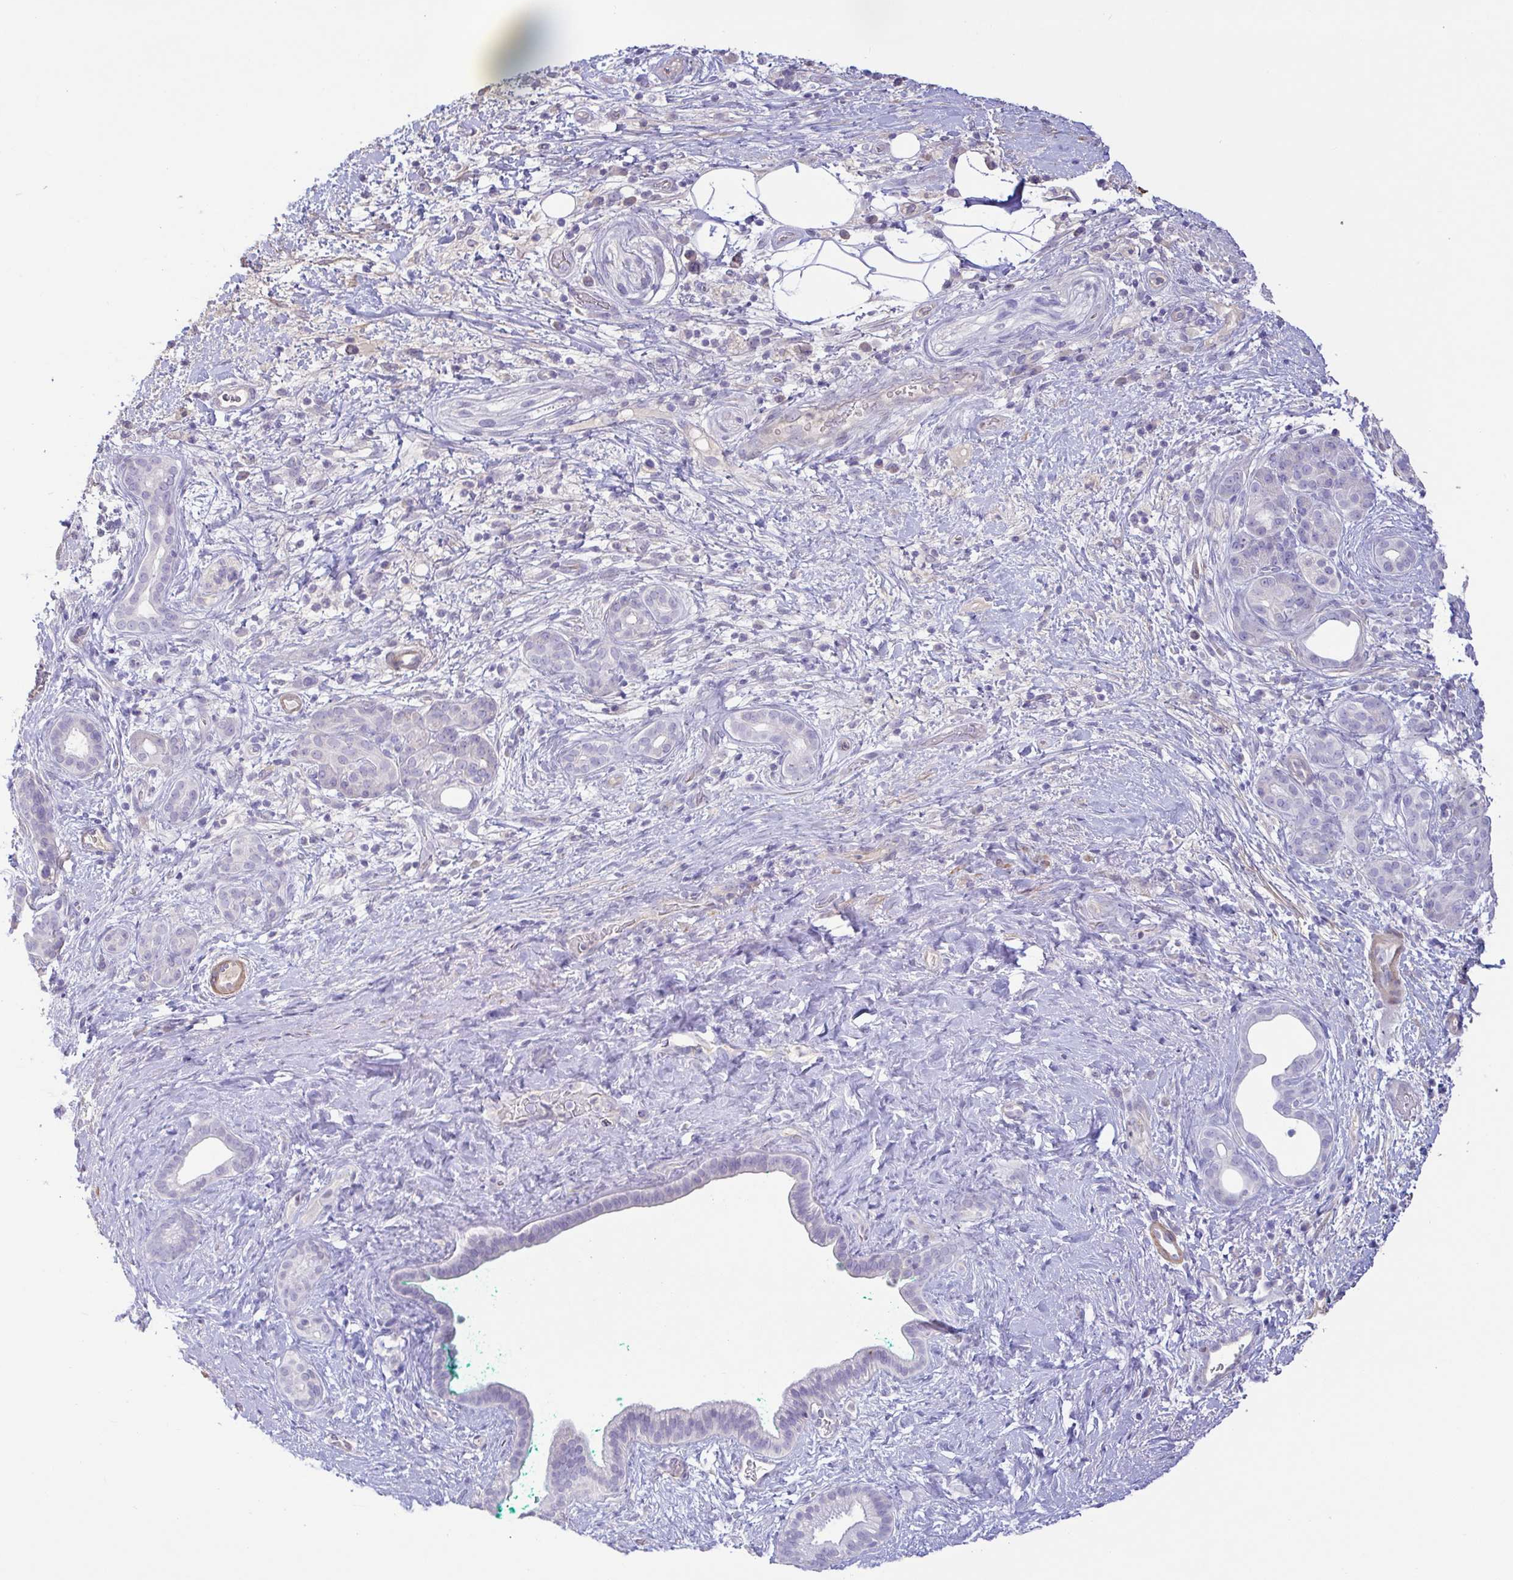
{"staining": {"intensity": "negative", "quantity": "none", "location": "none"}, "tissue": "pancreatic cancer", "cell_type": "Tumor cells", "image_type": "cancer", "snomed": [{"axis": "morphology", "description": "Adenocarcinoma, NOS"}, {"axis": "topography", "description": "Pancreas"}], "caption": "There is no significant expression in tumor cells of adenocarcinoma (pancreatic).", "gene": "PYGM", "patient": {"sex": "male", "age": 78}}